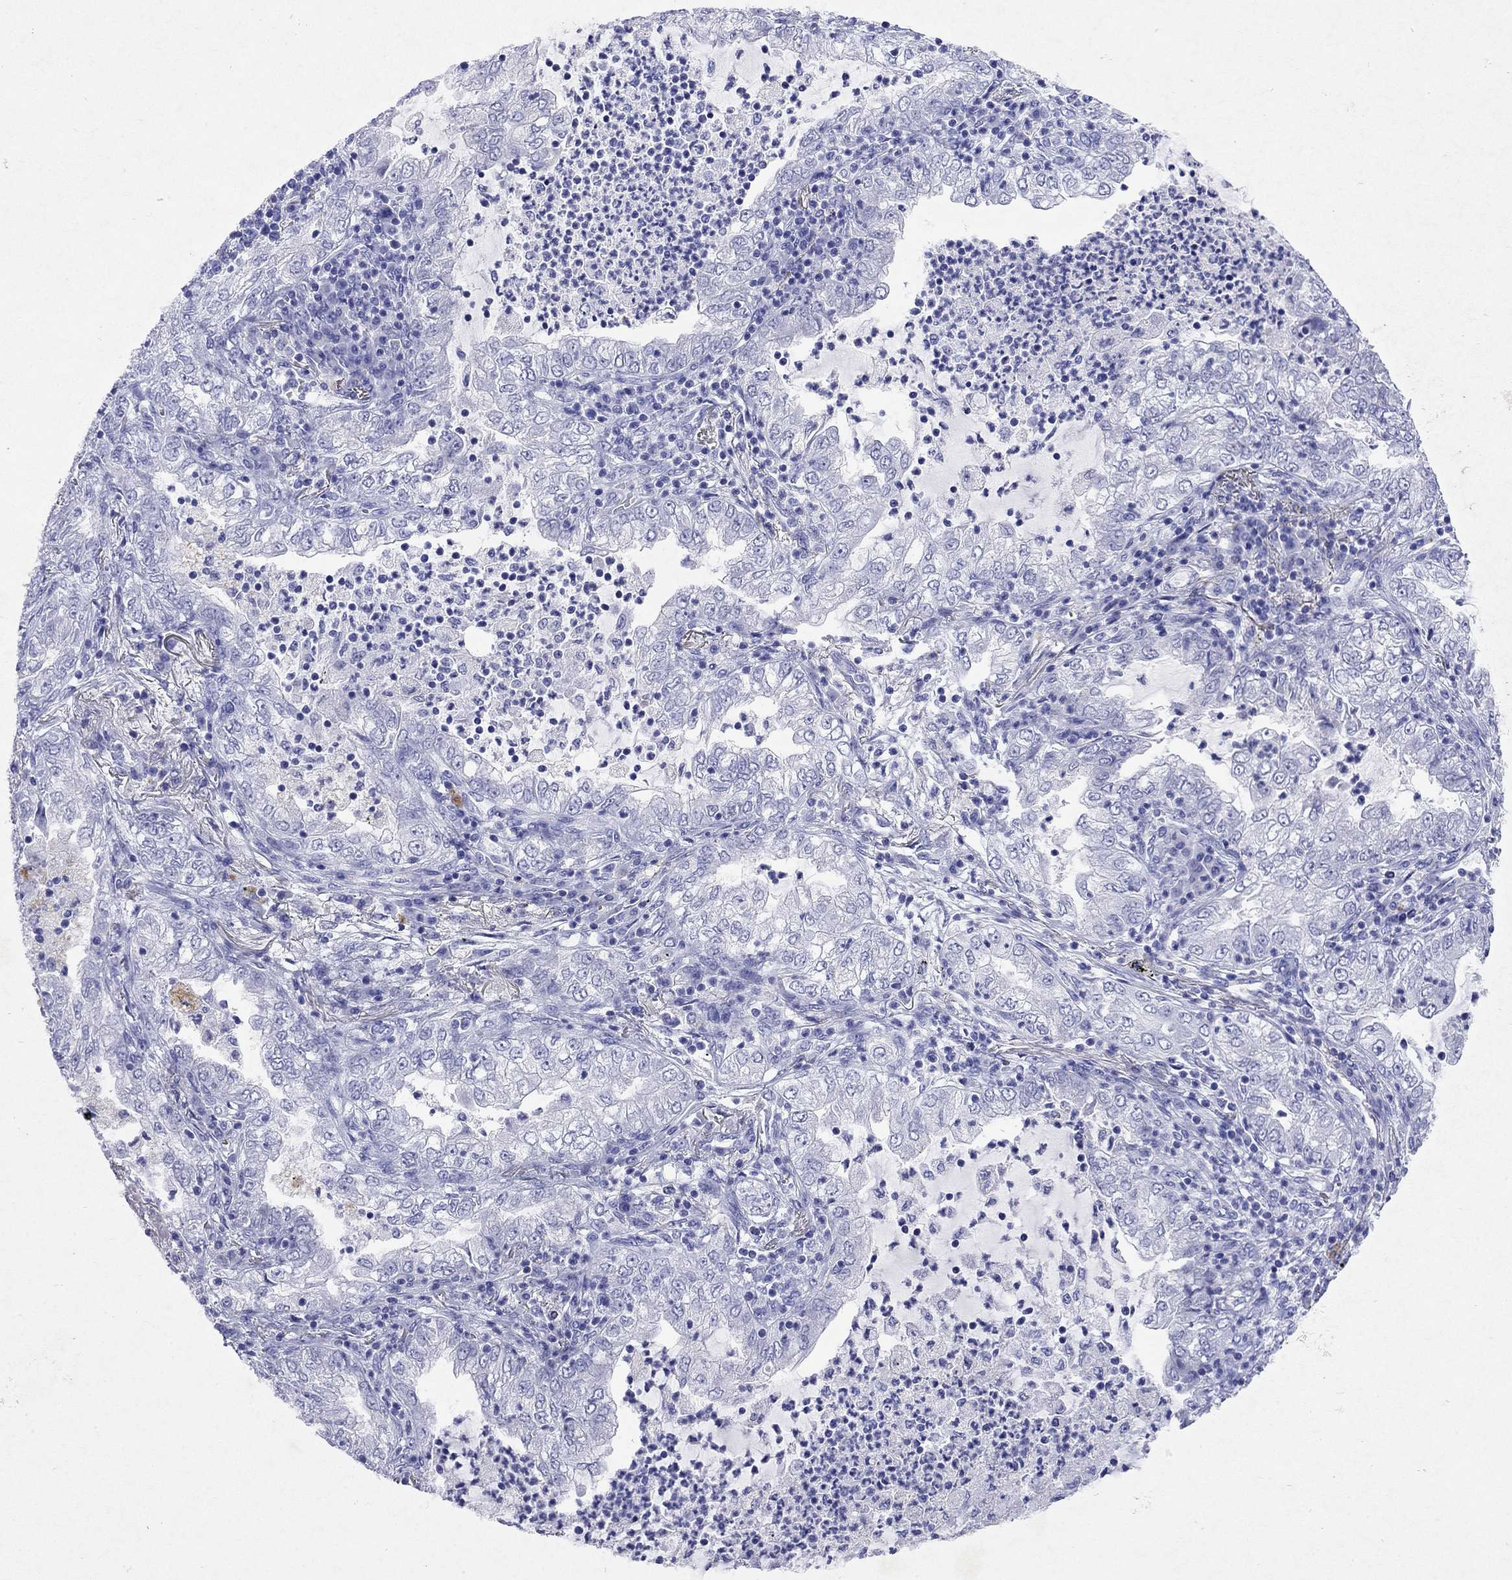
{"staining": {"intensity": "negative", "quantity": "none", "location": "none"}, "tissue": "lung cancer", "cell_type": "Tumor cells", "image_type": "cancer", "snomed": [{"axis": "morphology", "description": "Adenocarcinoma, NOS"}, {"axis": "topography", "description": "Lung"}], "caption": "Tumor cells show no significant protein staining in lung adenocarcinoma.", "gene": "ARMC12", "patient": {"sex": "female", "age": 73}}